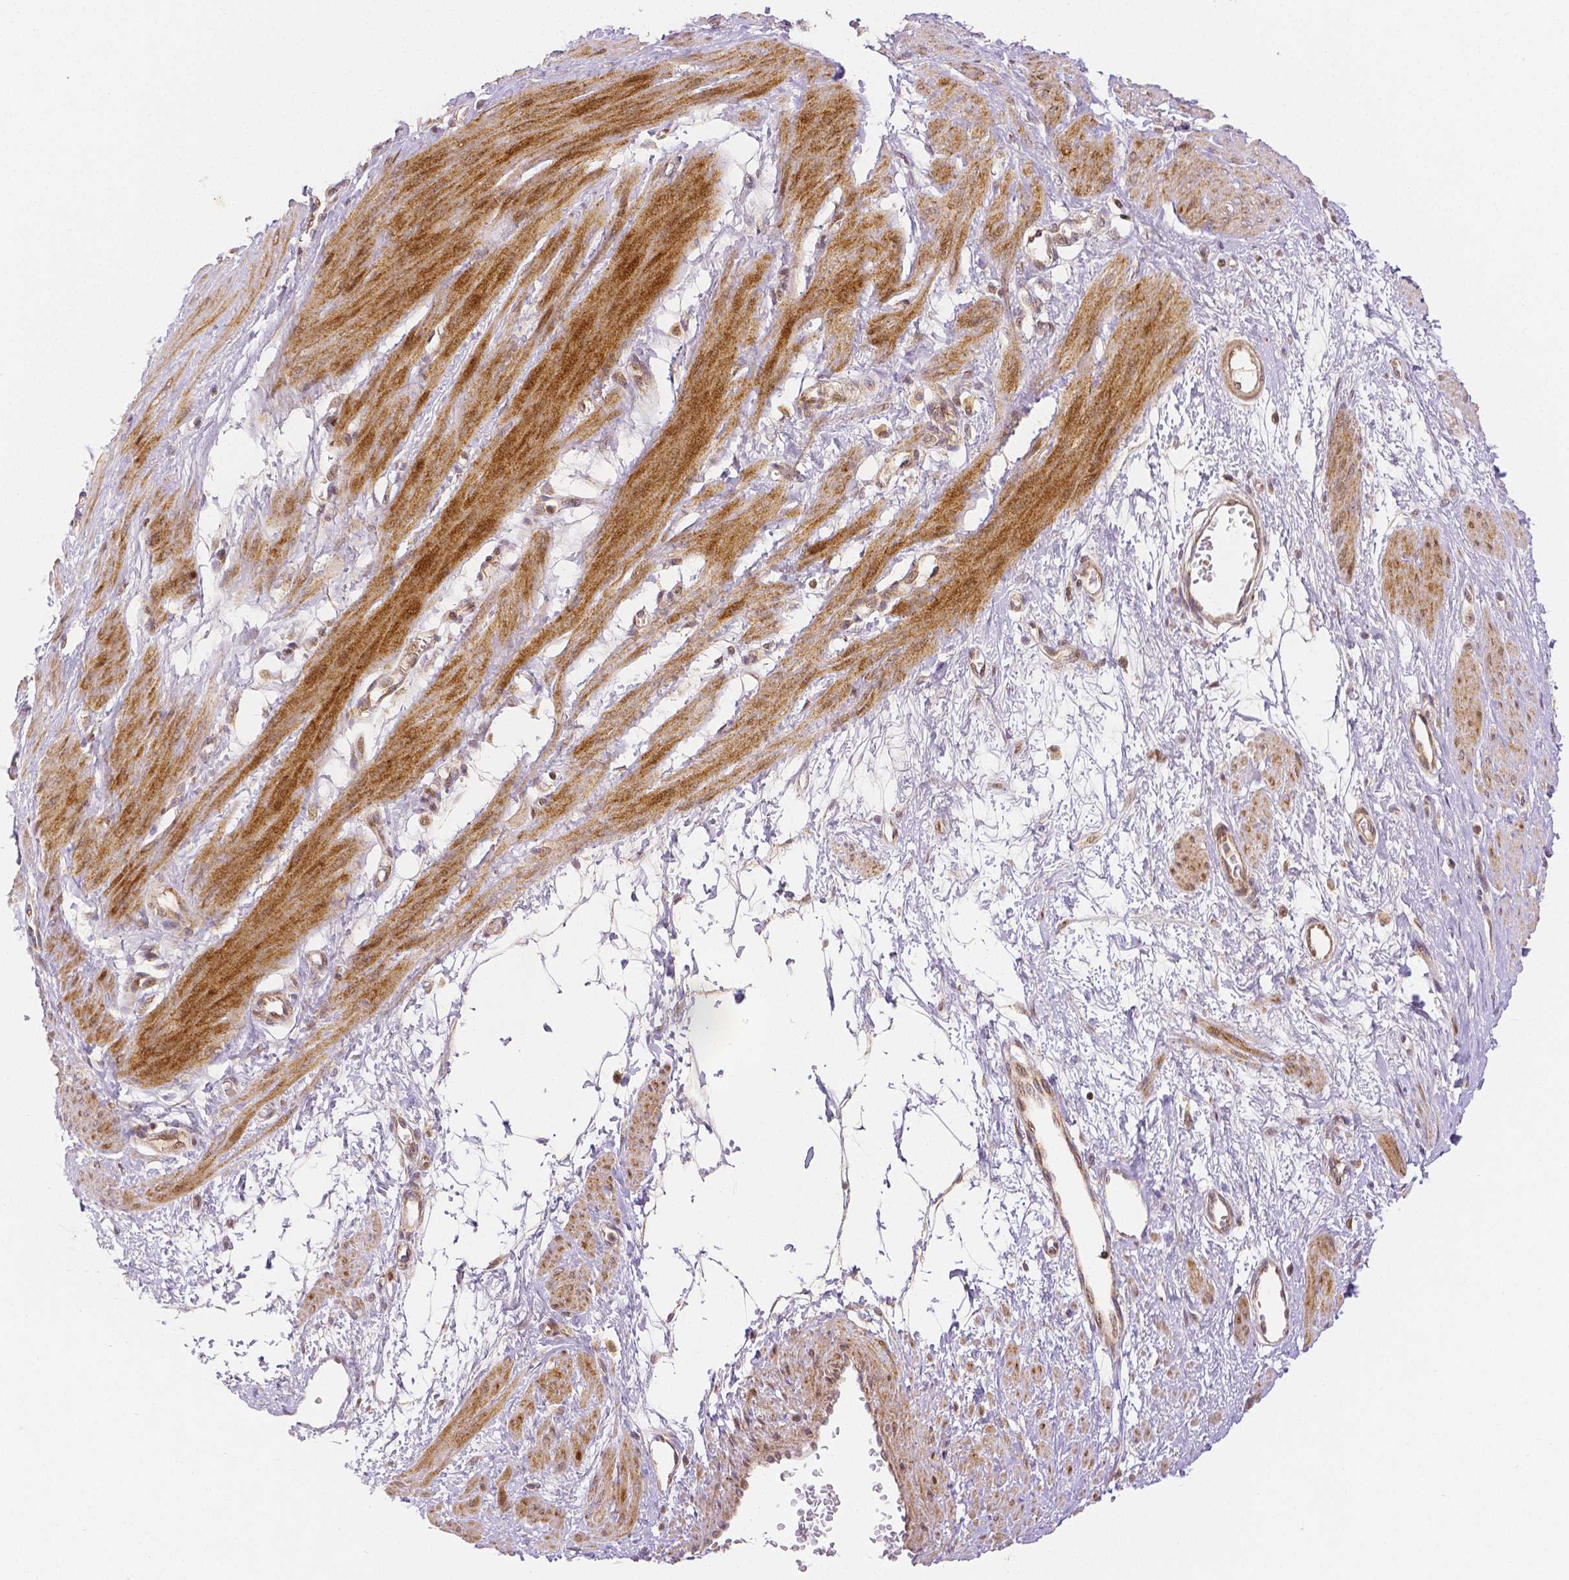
{"staining": {"intensity": "moderate", "quantity": ">75%", "location": "cytoplasmic/membranous,nuclear"}, "tissue": "smooth muscle", "cell_type": "Smooth muscle cells", "image_type": "normal", "snomed": [{"axis": "morphology", "description": "Normal tissue, NOS"}, {"axis": "topography", "description": "Smooth muscle"}, {"axis": "topography", "description": "Uterus"}], "caption": "There is medium levels of moderate cytoplasmic/membranous,nuclear staining in smooth muscle cells of unremarkable smooth muscle, as demonstrated by immunohistochemical staining (brown color).", "gene": "RHOT1", "patient": {"sex": "female", "age": 39}}